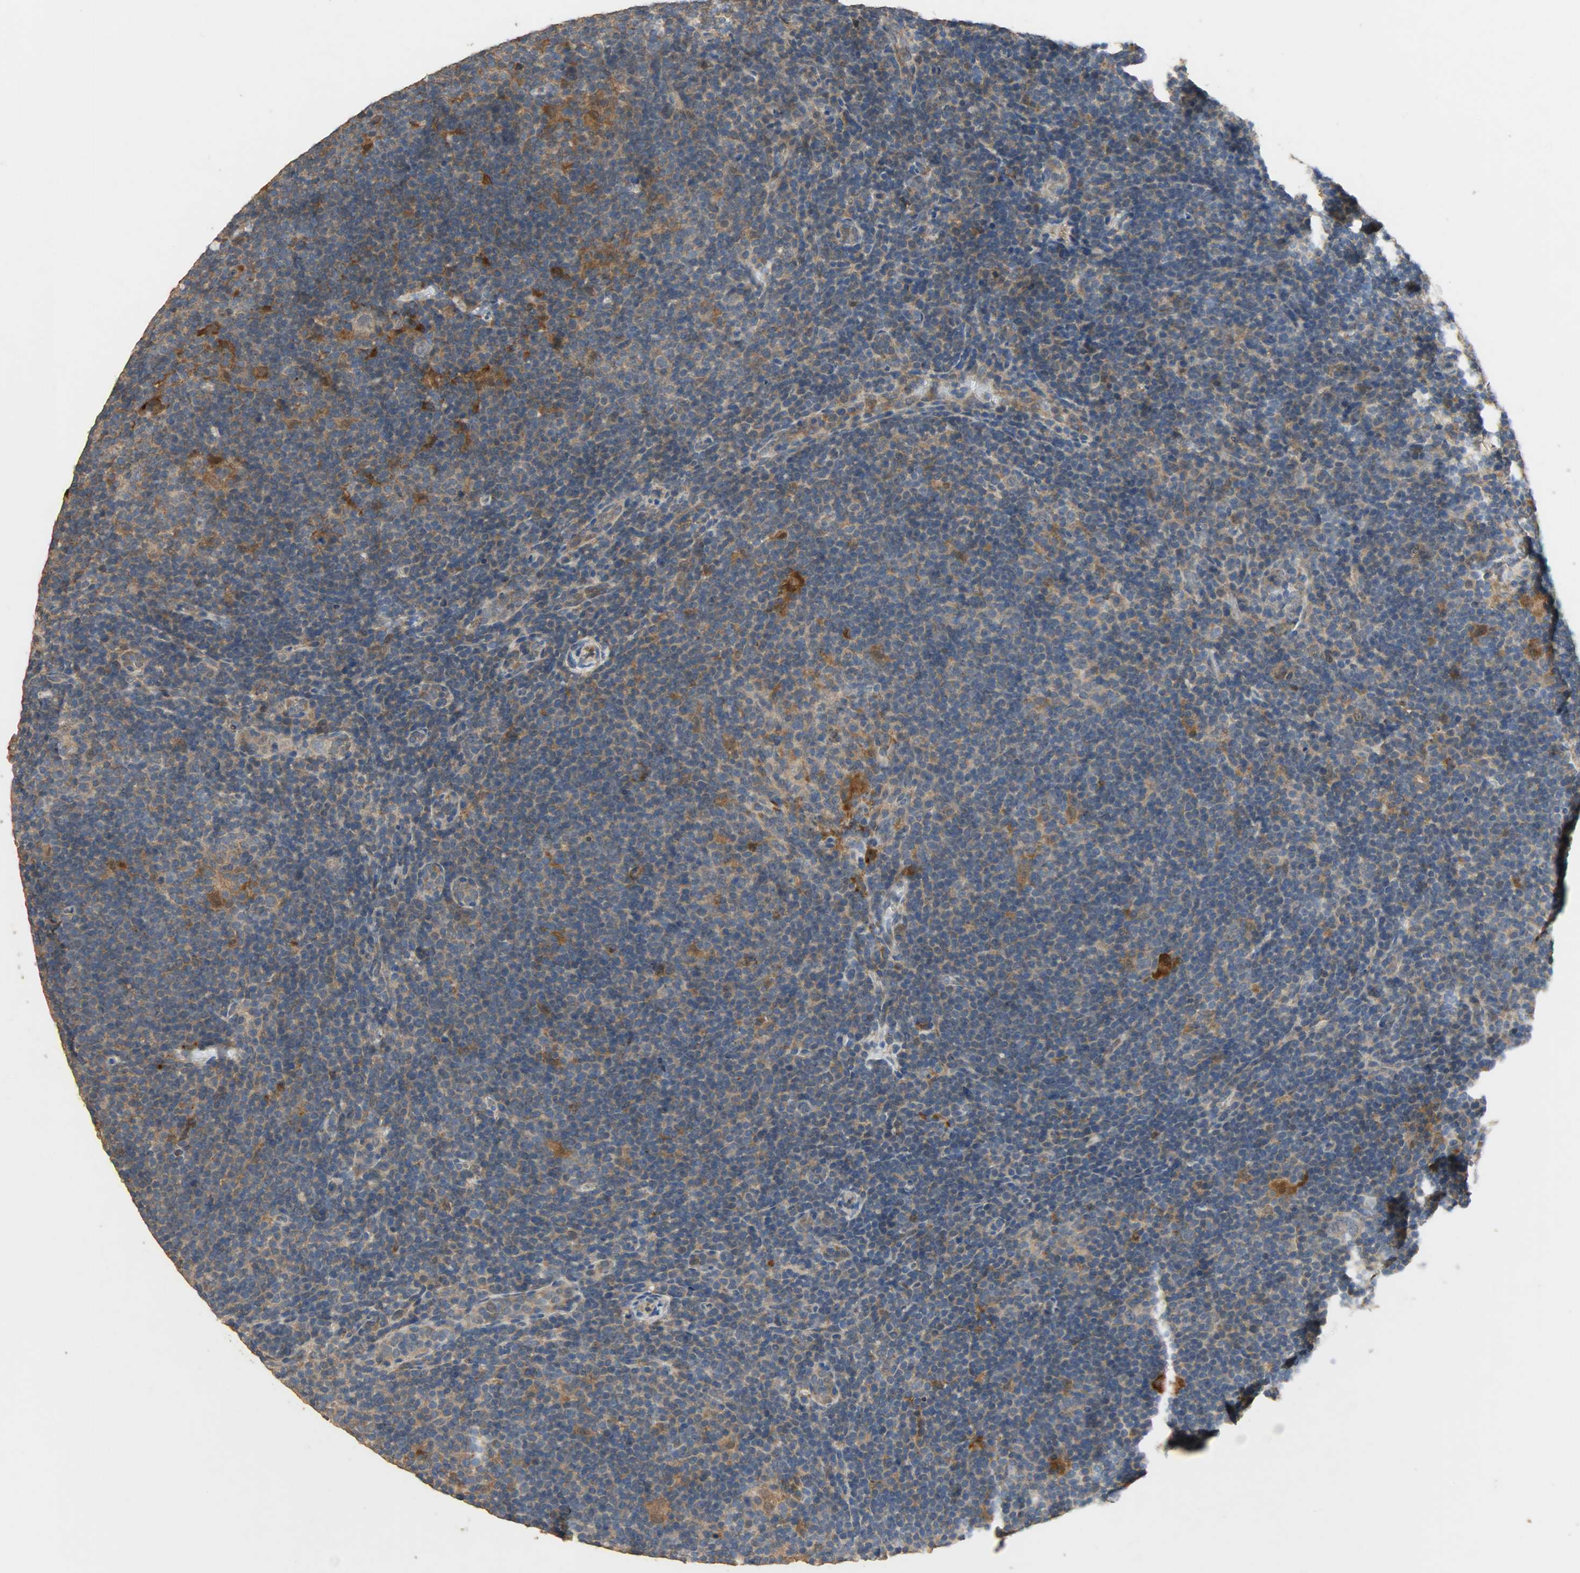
{"staining": {"intensity": "moderate", "quantity": ">75%", "location": "cytoplasmic/membranous"}, "tissue": "lymphoma", "cell_type": "Tumor cells", "image_type": "cancer", "snomed": [{"axis": "morphology", "description": "Hodgkin's disease, NOS"}, {"axis": "topography", "description": "Lymph node"}], "caption": "Immunohistochemistry (IHC) image of neoplastic tissue: human Hodgkin's disease stained using immunohistochemistry (IHC) demonstrates medium levels of moderate protein expression localized specifically in the cytoplasmic/membranous of tumor cells, appearing as a cytoplasmic/membranous brown color.", "gene": "CDKN2C", "patient": {"sex": "female", "age": 57}}